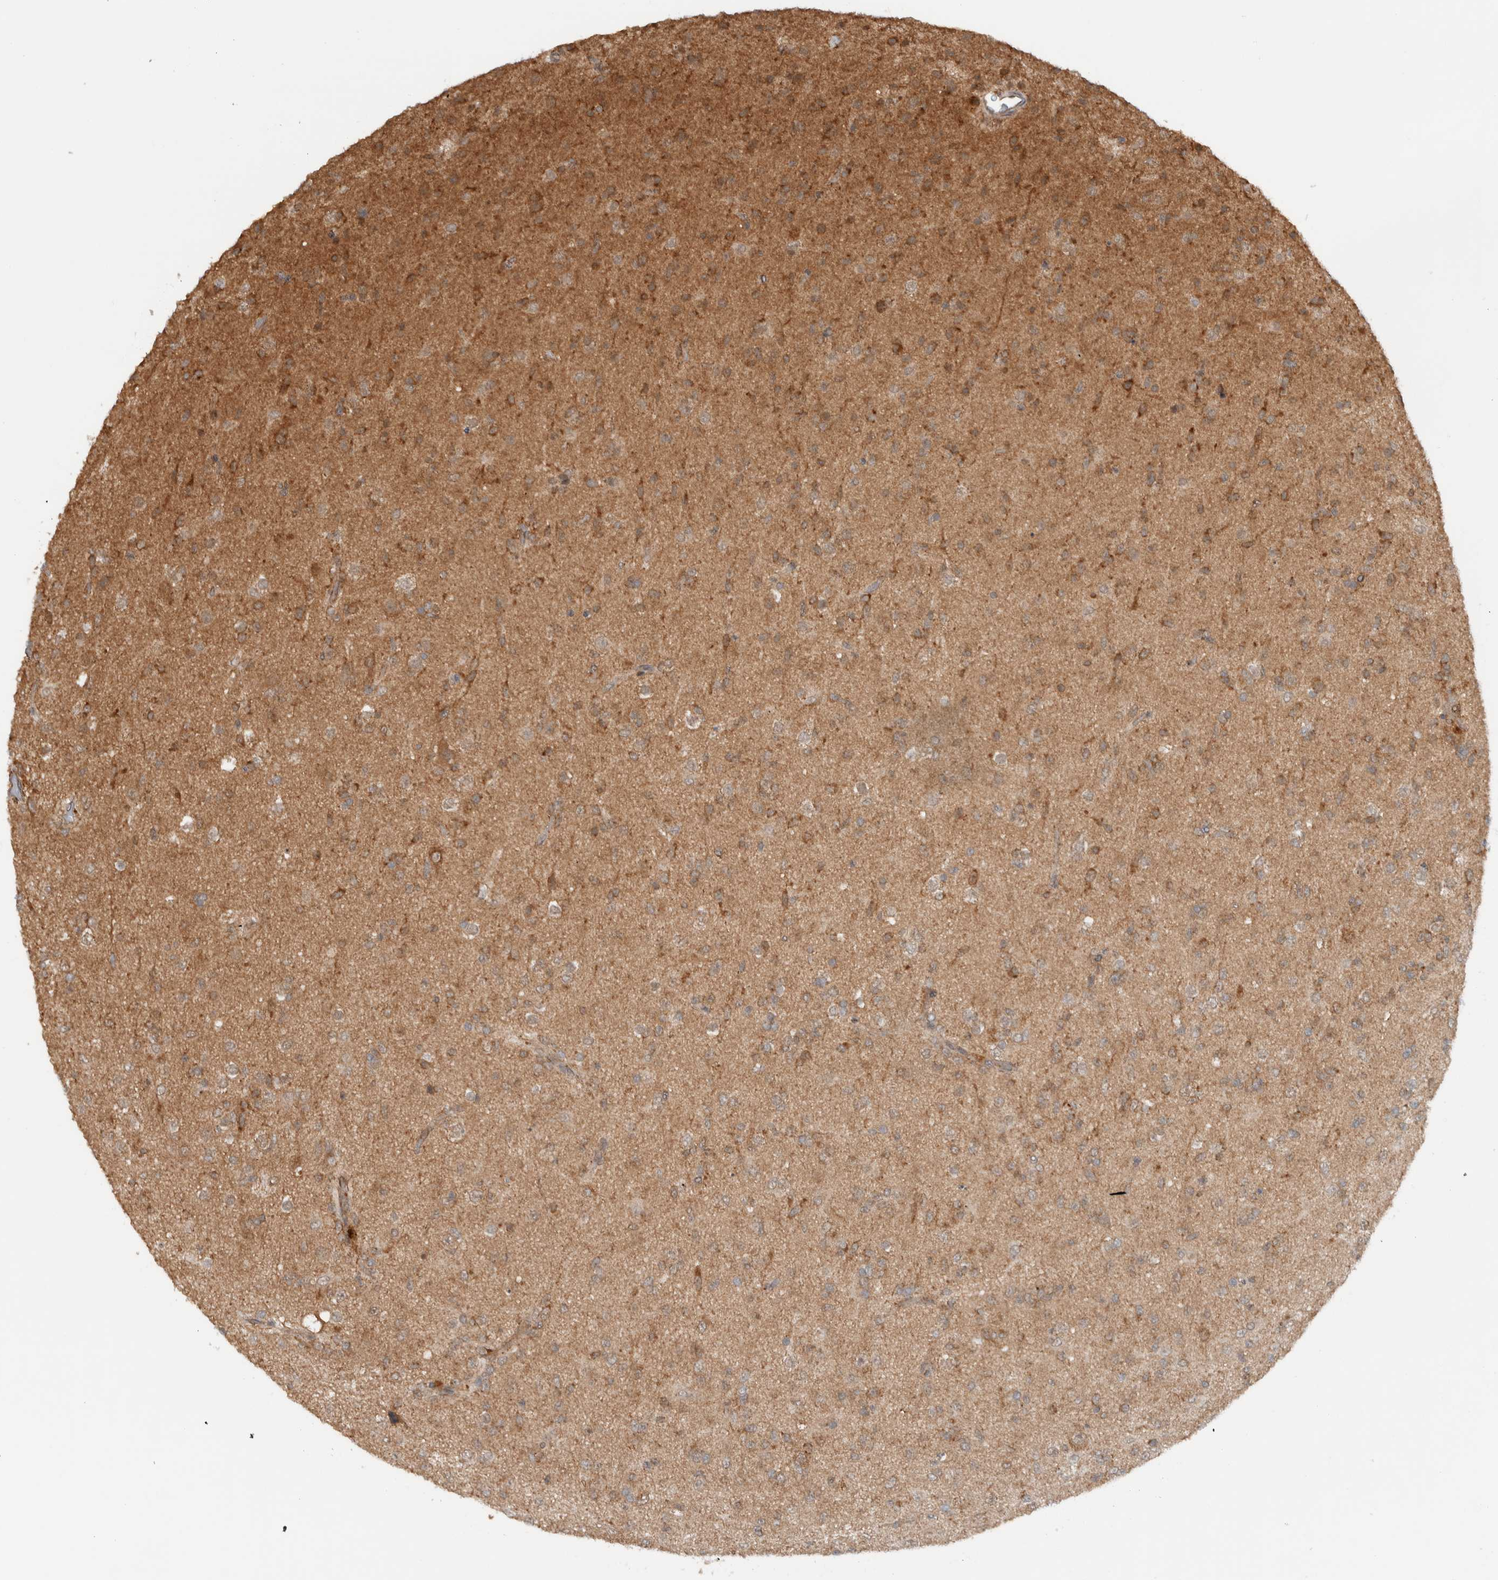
{"staining": {"intensity": "moderate", "quantity": "25%-75%", "location": "cytoplasmic/membranous"}, "tissue": "glioma", "cell_type": "Tumor cells", "image_type": "cancer", "snomed": [{"axis": "morphology", "description": "Glioma, malignant, Low grade"}, {"axis": "topography", "description": "Brain"}], "caption": "Protein analysis of glioma tissue displays moderate cytoplasmic/membranous positivity in approximately 25%-75% of tumor cells. (brown staining indicates protein expression, while blue staining denotes nuclei).", "gene": "KLHL6", "patient": {"sex": "male", "age": 65}}